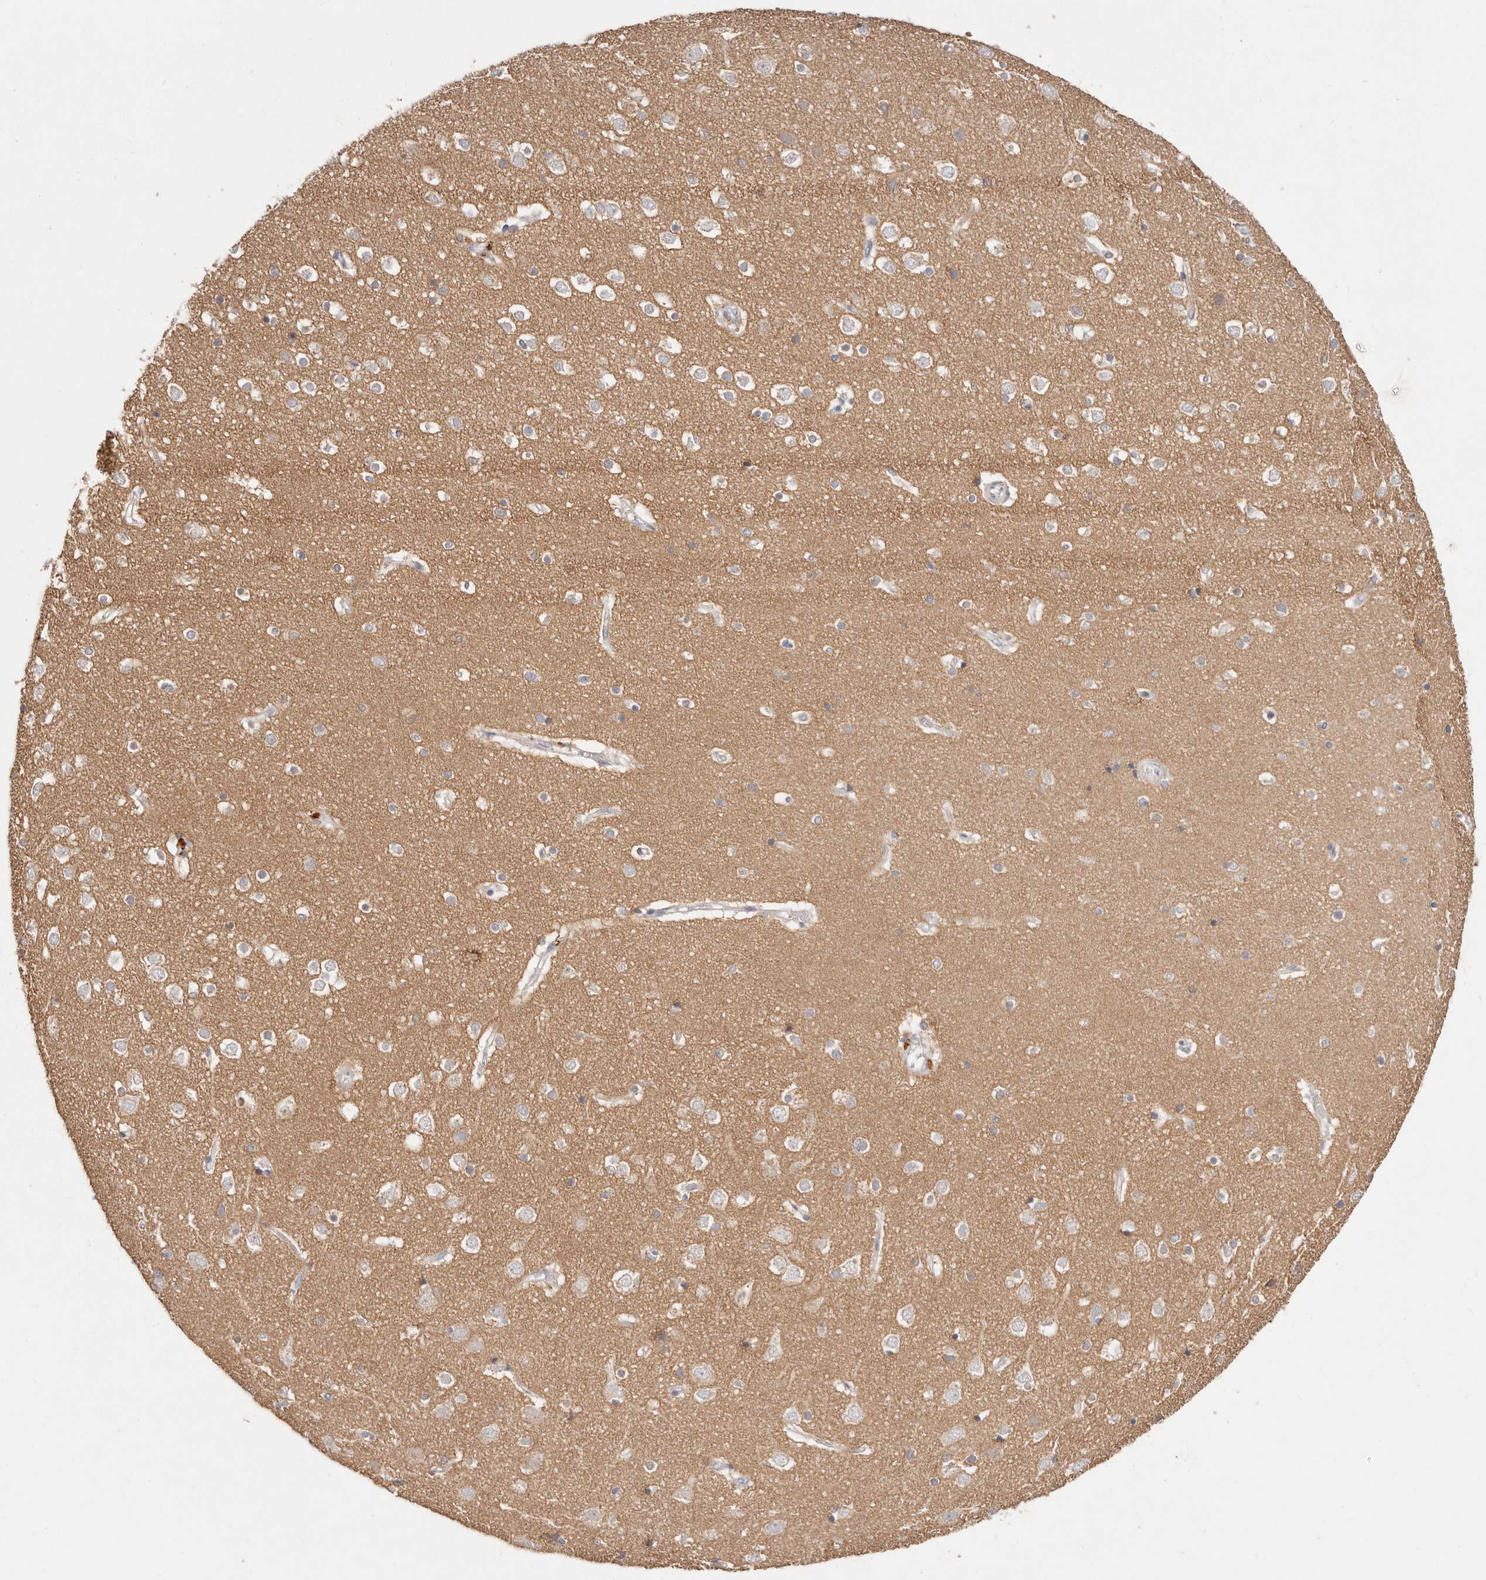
{"staining": {"intensity": "negative", "quantity": "none", "location": "none"}, "tissue": "cerebral cortex", "cell_type": "Endothelial cells", "image_type": "normal", "snomed": [{"axis": "morphology", "description": "Normal tissue, NOS"}, {"axis": "topography", "description": "Cerebral cortex"}], "caption": "An immunohistochemistry (IHC) photomicrograph of unremarkable cerebral cortex is shown. There is no staining in endothelial cells of cerebral cortex.", "gene": "CXADR", "patient": {"sex": "male", "age": 54}}